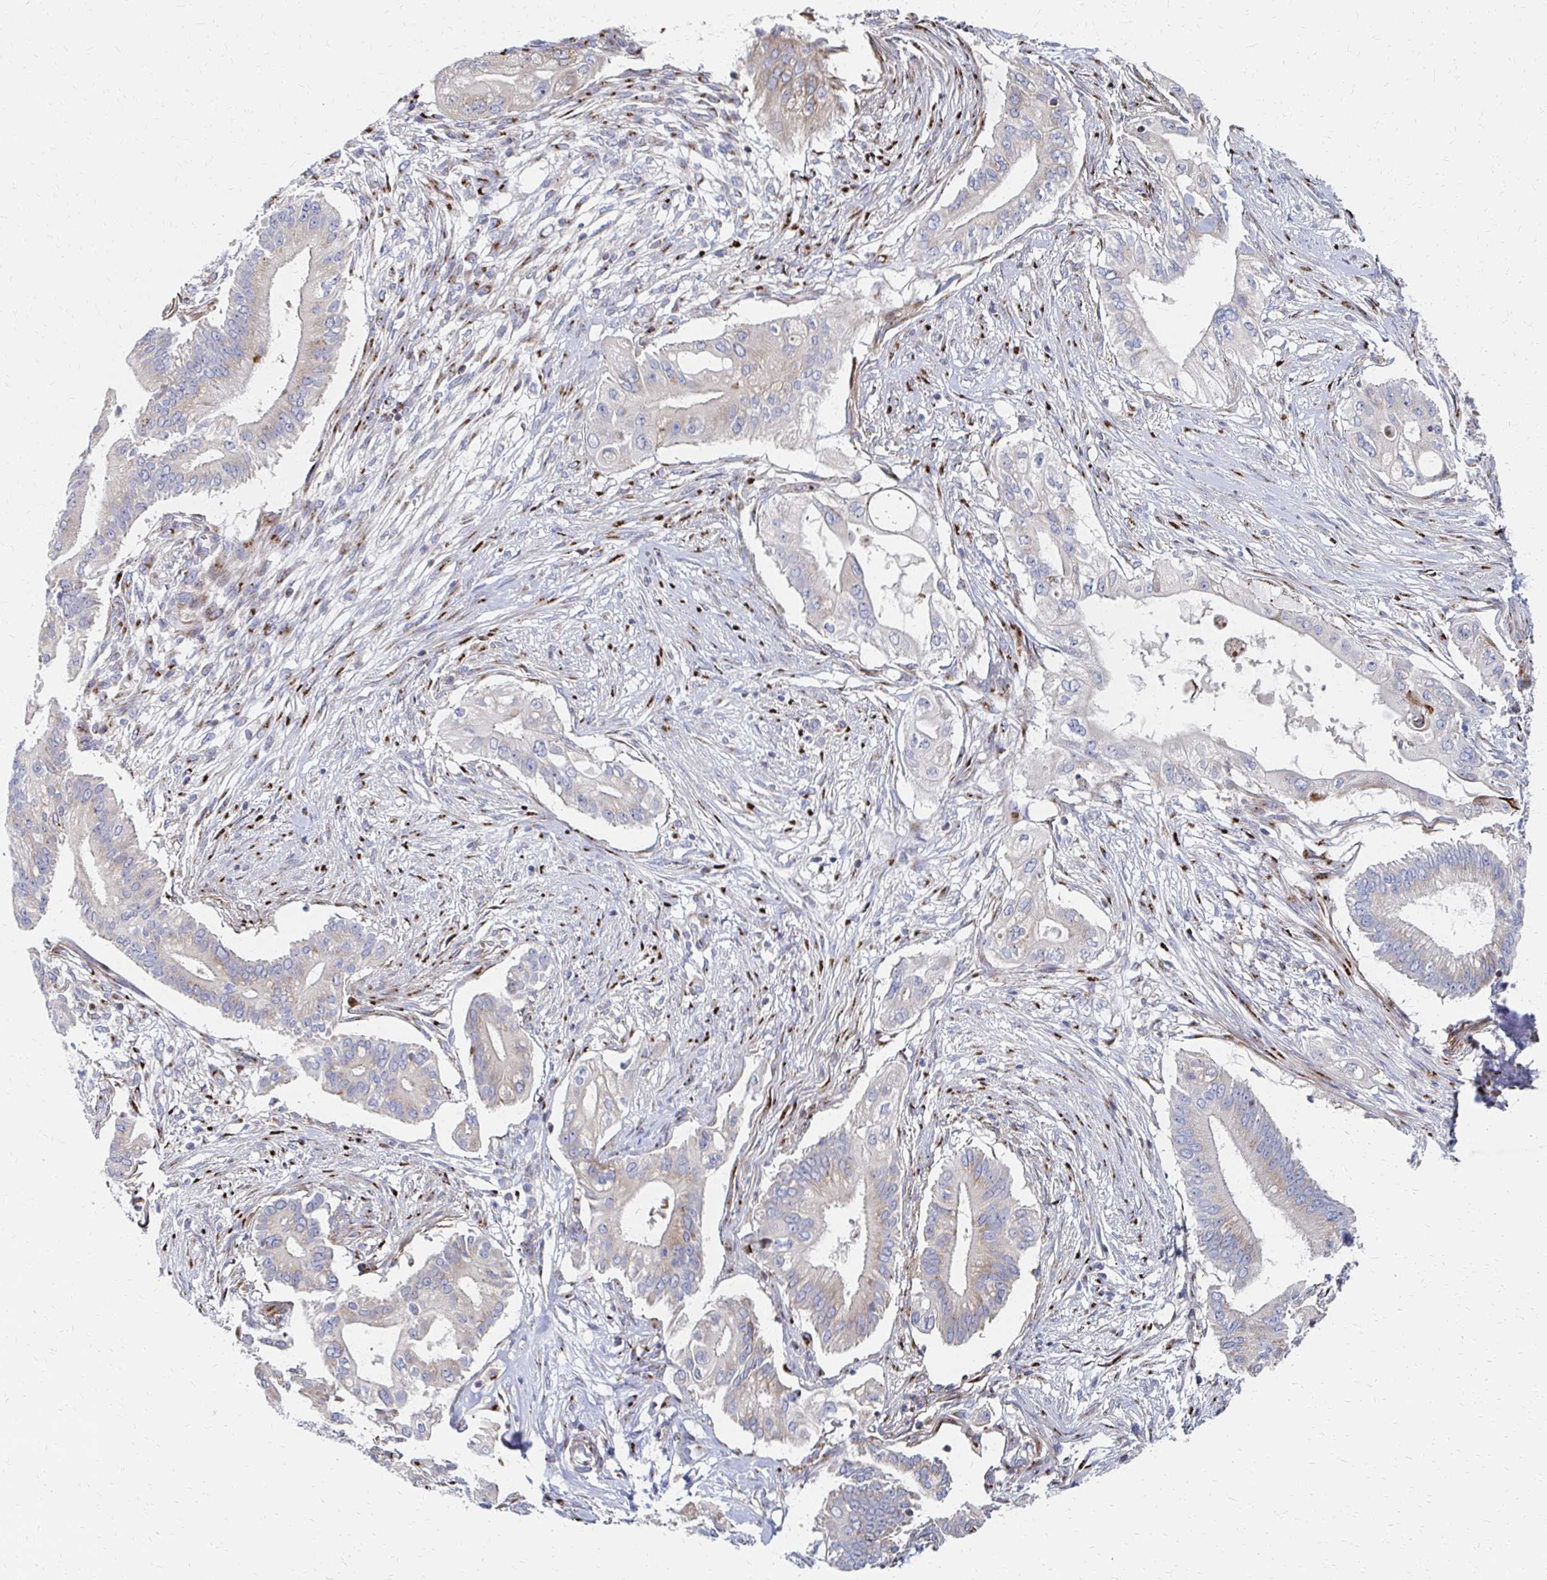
{"staining": {"intensity": "negative", "quantity": "none", "location": "none"}, "tissue": "pancreatic cancer", "cell_type": "Tumor cells", "image_type": "cancer", "snomed": [{"axis": "morphology", "description": "Adenocarcinoma, NOS"}, {"axis": "topography", "description": "Pancreas"}], "caption": "This histopathology image is of pancreatic cancer stained with immunohistochemistry (IHC) to label a protein in brown with the nuclei are counter-stained blue. There is no expression in tumor cells.", "gene": "MAN1A1", "patient": {"sex": "female", "age": 68}}